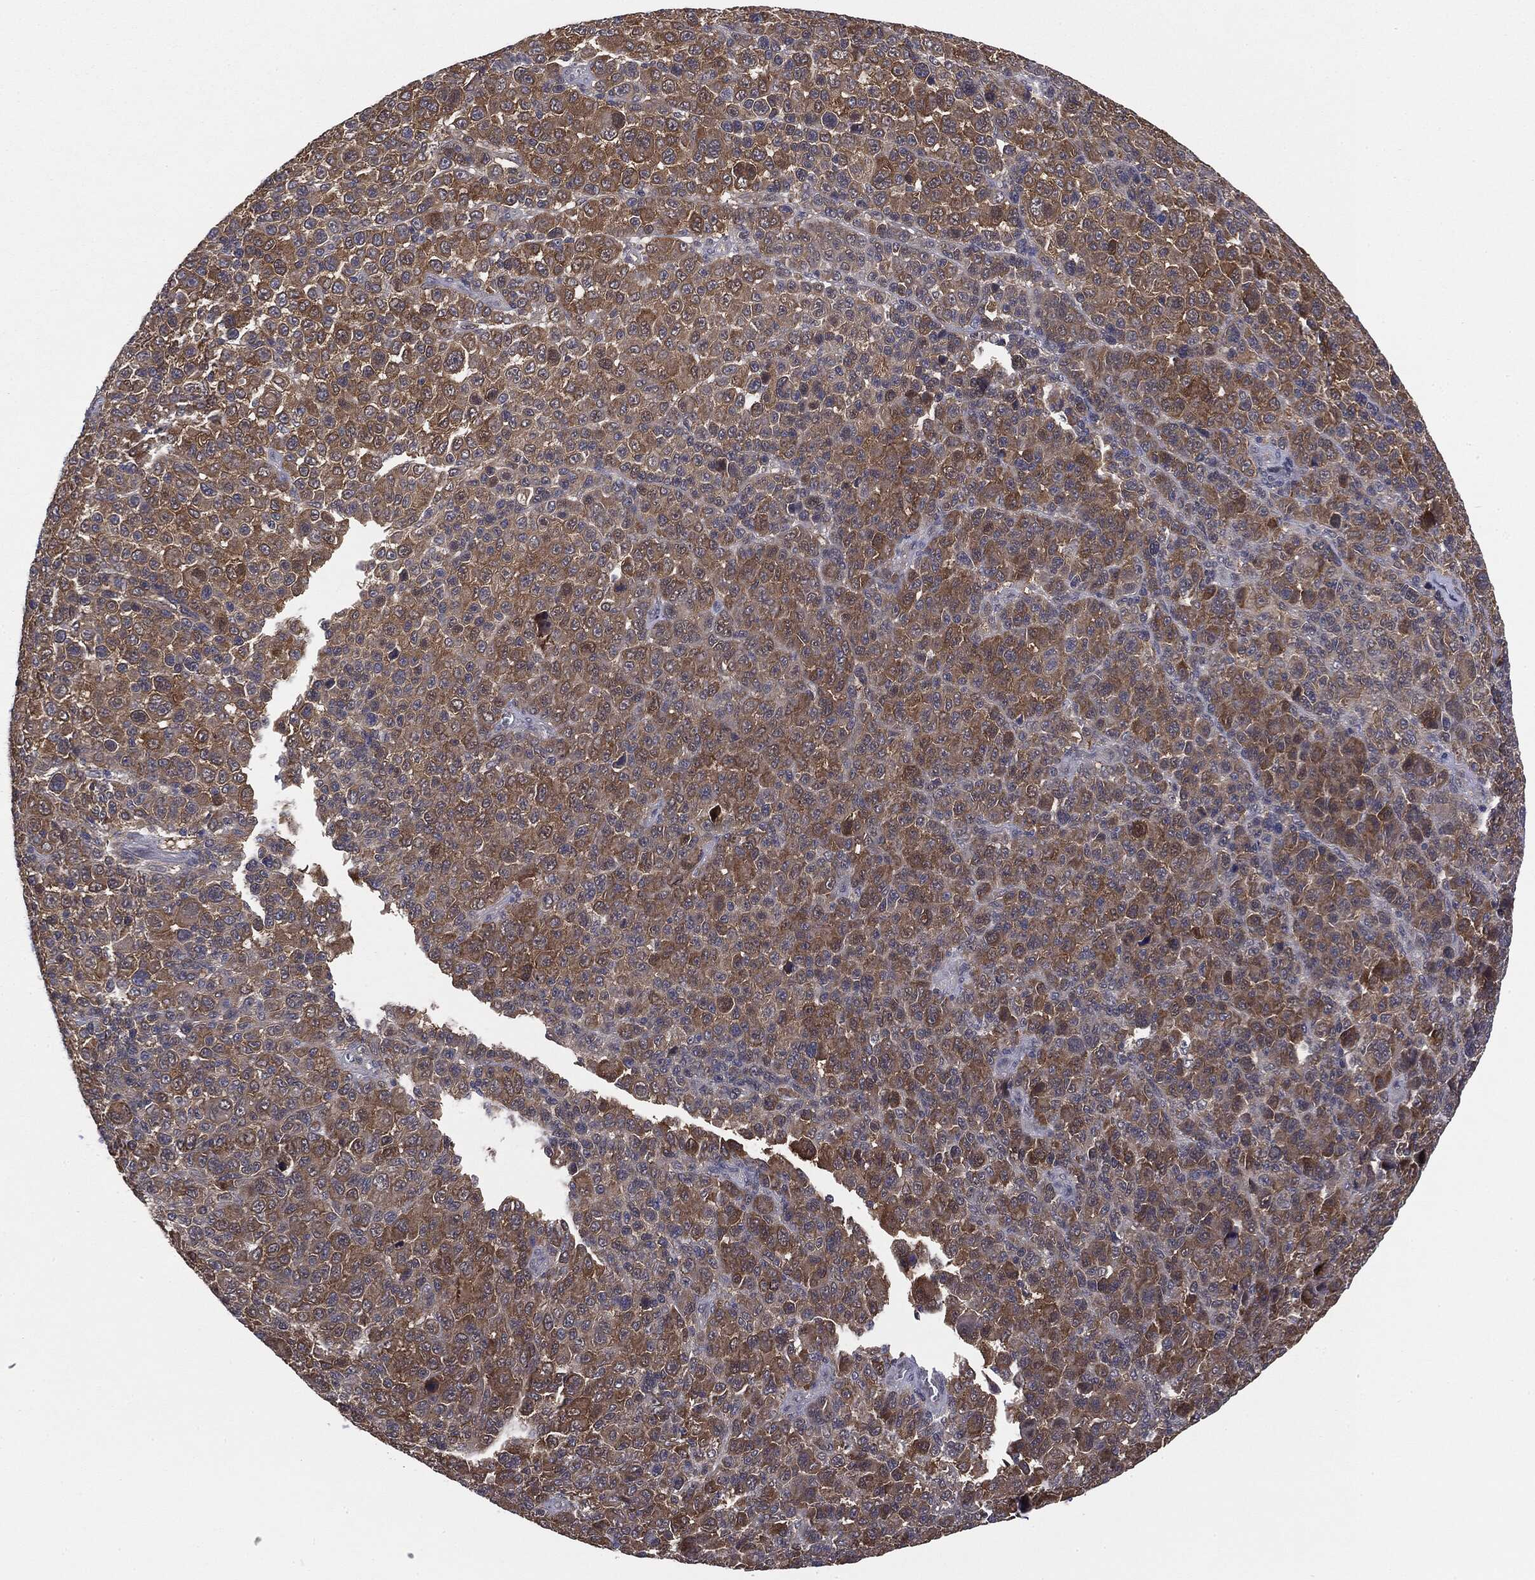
{"staining": {"intensity": "moderate", "quantity": ">75%", "location": "cytoplasmic/membranous"}, "tissue": "melanoma", "cell_type": "Tumor cells", "image_type": "cancer", "snomed": [{"axis": "morphology", "description": "Malignant melanoma, NOS"}, {"axis": "topography", "description": "Skin"}], "caption": "Human malignant melanoma stained with a protein marker exhibits moderate staining in tumor cells.", "gene": "KRT7", "patient": {"sex": "female", "age": 57}}